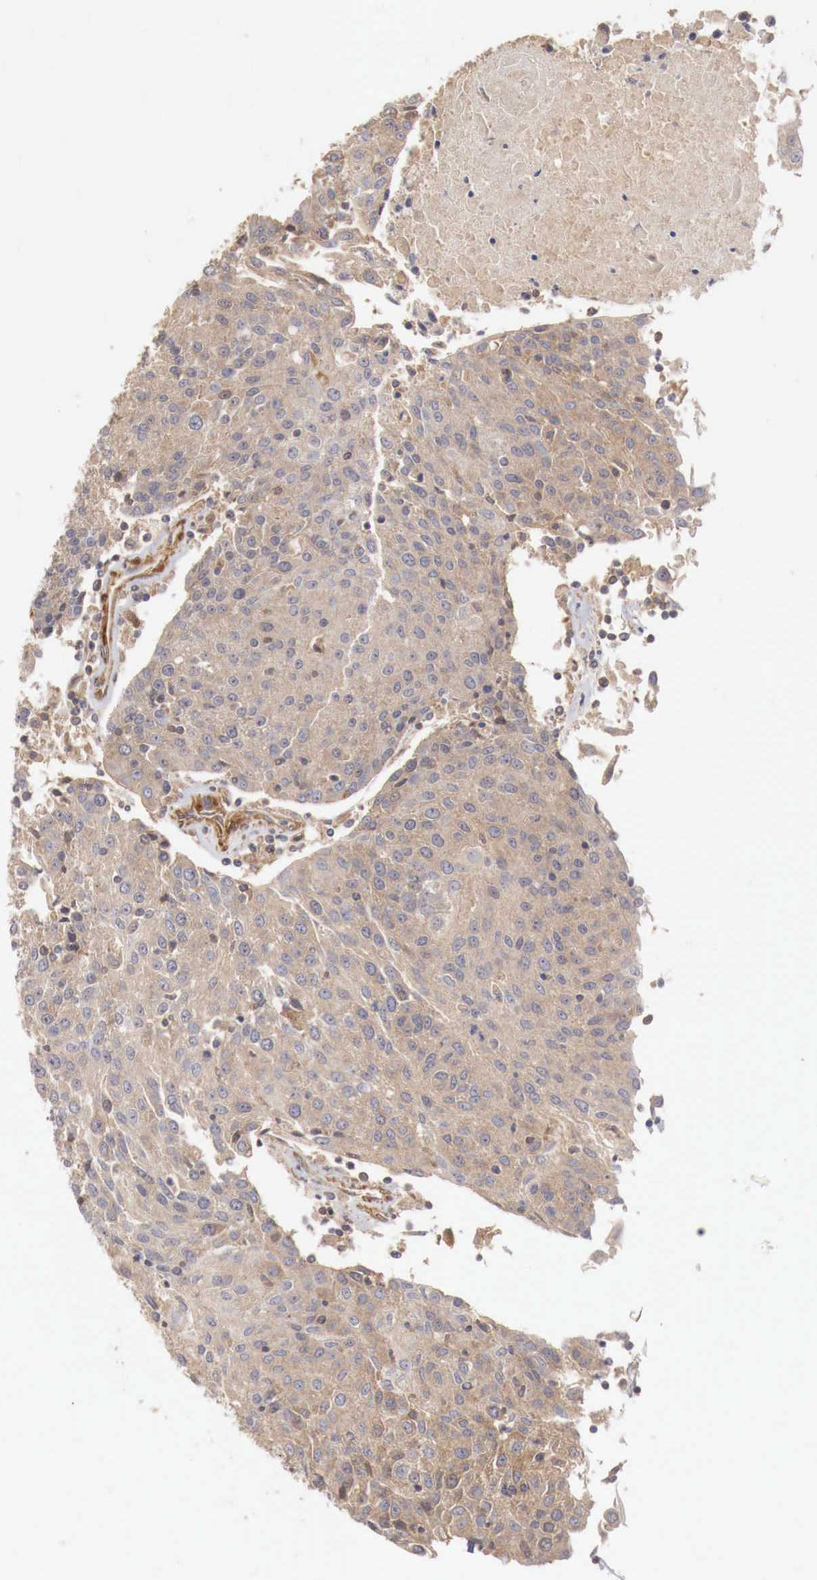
{"staining": {"intensity": "weak", "quantity": ">75%", "location": "cytoplasmic/membranous"}, "tissue": "urothelial cancer", "cell_type": "Tumor cells", "image_type": "cancer", "snomed": [{"axis": "morphology", "description": "Urothelial carcinoma, High grade"}, {"axis": "topography", "description": "Urinary bladder"}], "caption": "DAB immunohistochemical staining of urothelial carcinoma (high-grade) demonstrates weak cytoplasmic/membranous protein staining in approximately >75% of tumor cells.", "gene": "ARMCX4", "patient": {"sex": "female", "age": 85}}